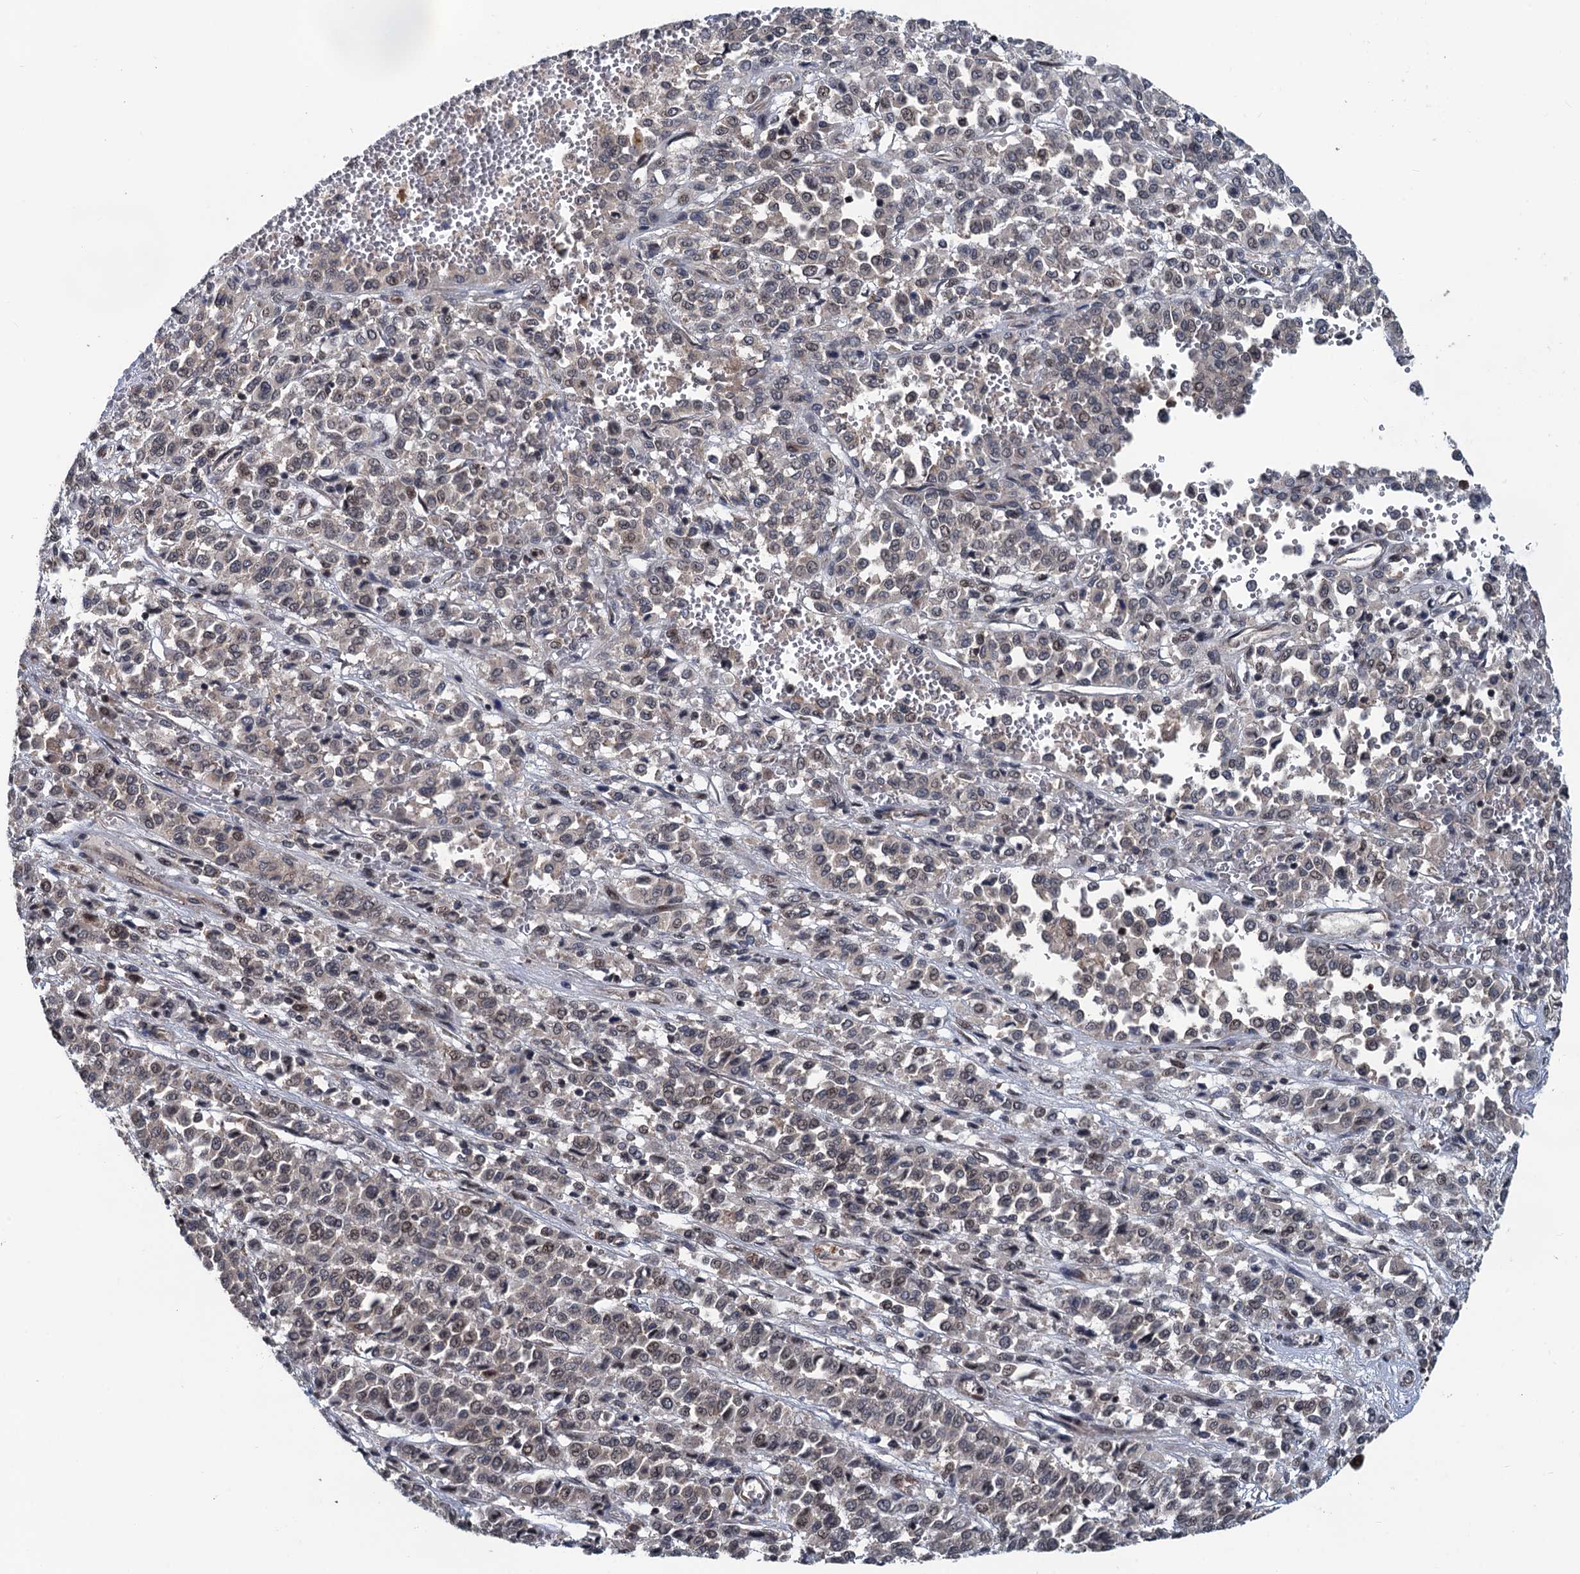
{"staining": {"intensity": "moderate", "quantity": "<25%", "location": "nuclear"}, "tissue": "melanoma", "cell_type": "Tumor cells", "image_type": "cancer", "snomed": [{"axis": "morphology", "description": "Malignant melanoma, Metastatic site"}, {"axis": "topography", "description": "Pancreas"}], "caption": "Immunohistochemical staining of melanoma displays low levels of moderate nuclear protein expression in approximately <25% of tumor cells. Ihc stains the protein of interest in brown and the nuclei are stained blue.", "gene": "RASSF4", "patient": {"sex": "female", "age": 30}}